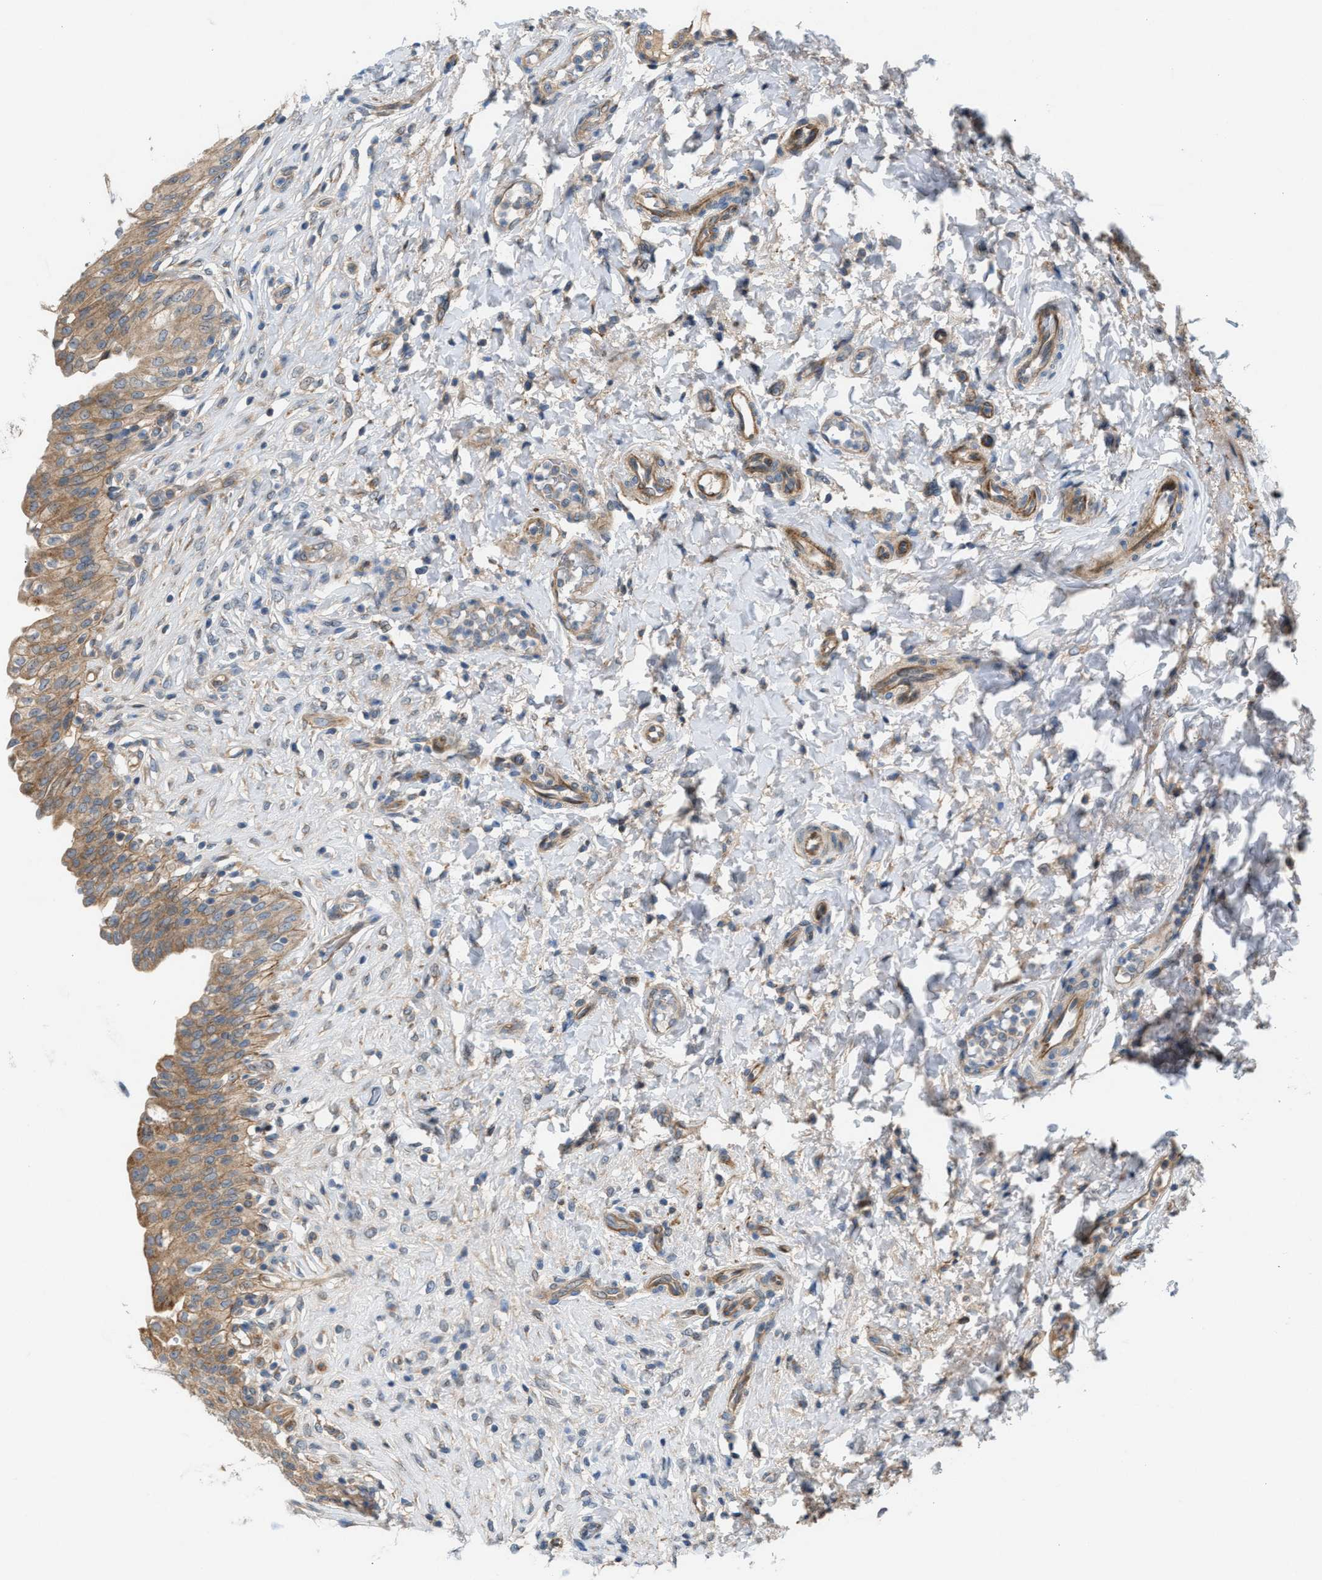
{"staining": {"intensity": "moderate", "quantity": ">75%", "location": "cytoplasmic/membranous"}, "tissue": "urinary bladder", "cell_type": "Urothelial cells", "image_type": "normal", "snomed": [{"axis": "morphology", "description": "Urothelial carcinoma, High grade"}, {"axis": "topography", "description": "Urinary bladder"}], "caption": "A micrograph showing moderate cytoplasmic/membranous staining in about >75% of urothelial cells in unremarkable urinary bladder, as visualized by brown immunohistochemical staining.", "gene": "CYB5D1", "patient": {"sex": "male", "age": 46}}